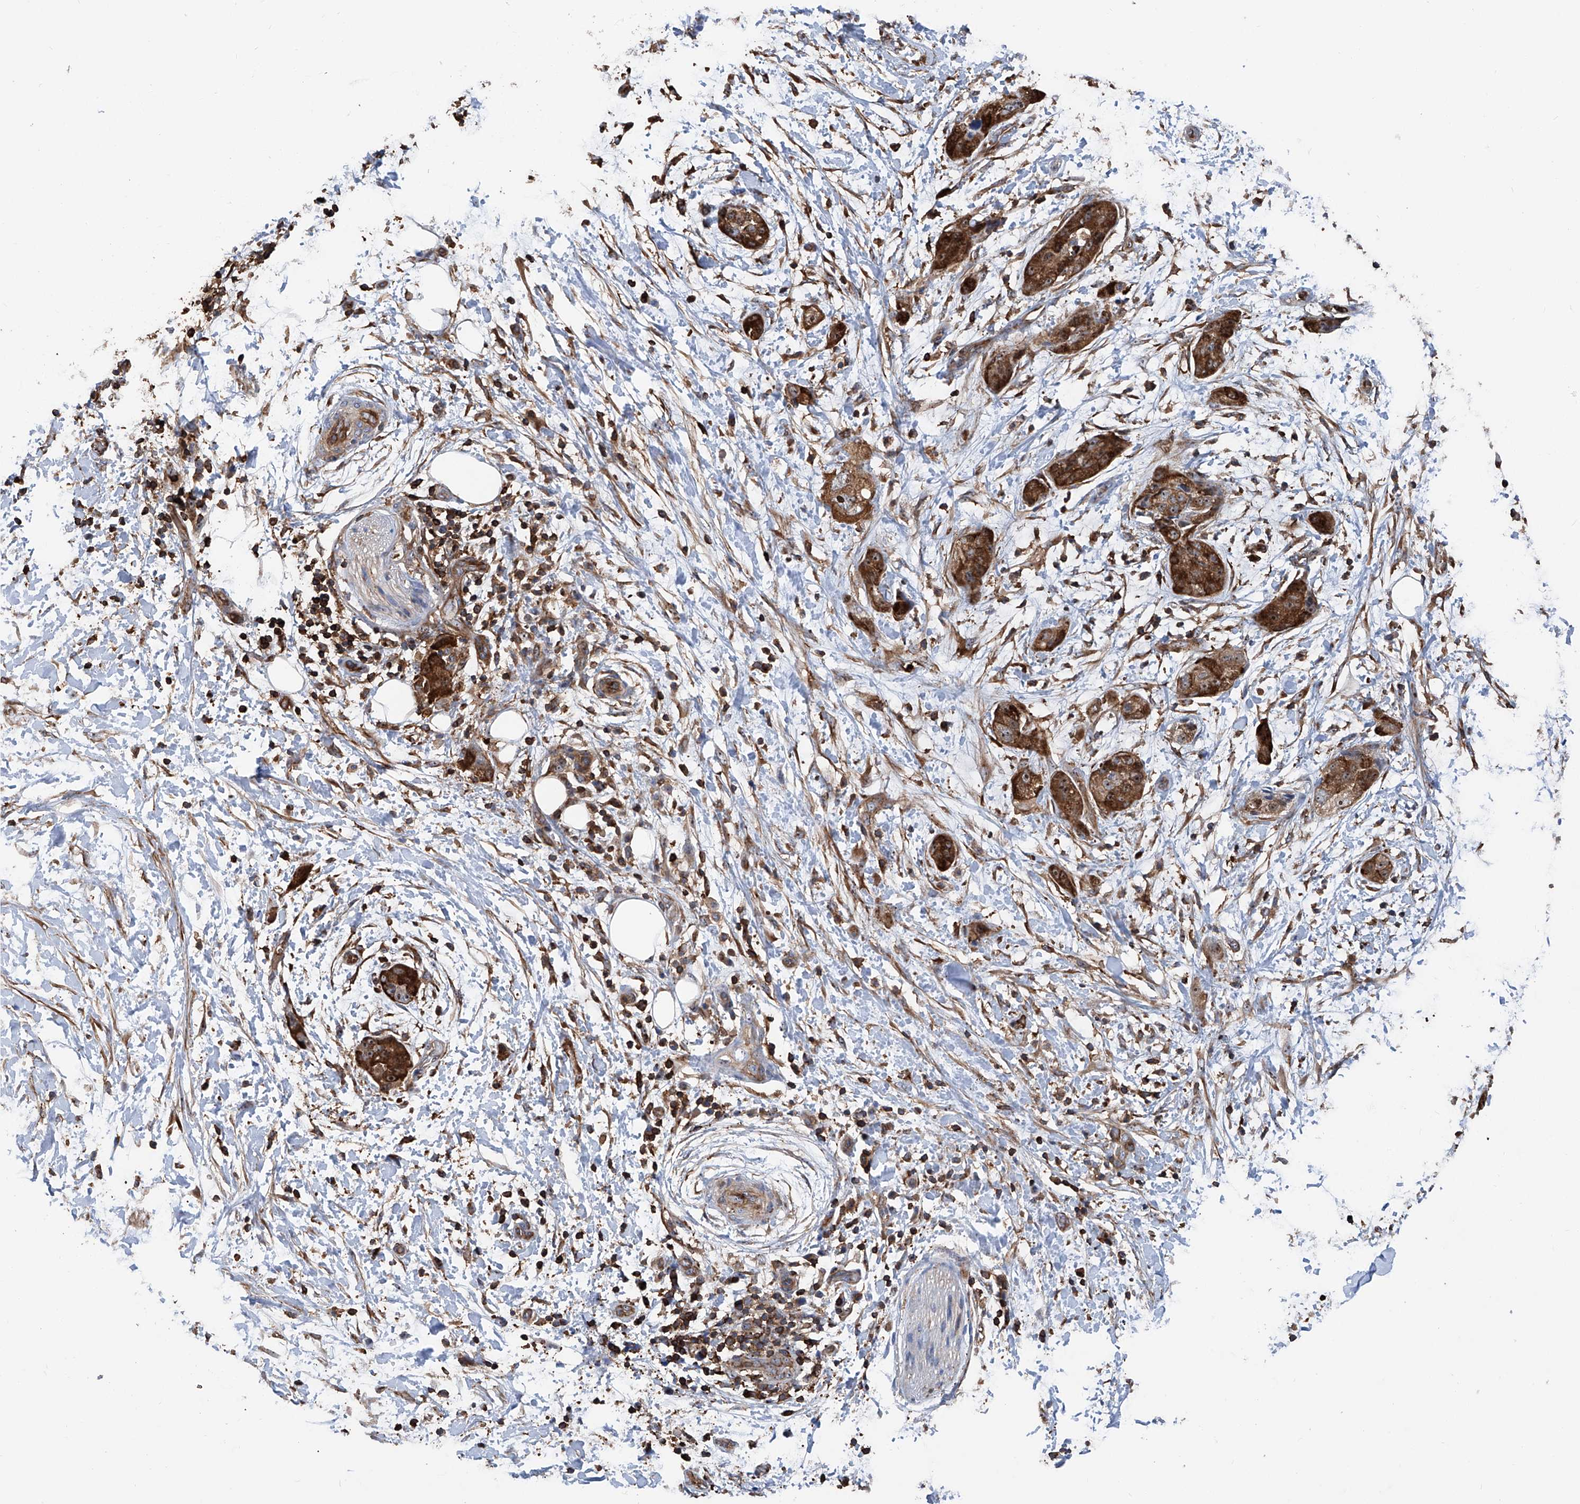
{"staining": {"intensity": "moderate", "quantity": ">75%", "location": "cytoplasmic/membranous,nuclear"}, "tissue": "pancreatic cancer", "cell_type": "Tumor cells", "image_type": "cancer", "snomed": [{"axis": "morphology", "description": "Adenocarcinoma, NOS"}, {"axis": "topography", "description": "Pancreas"}], "caption": "Pancreatic adenocarcinoma stained with a brown dye shows moderate cytoplasmic/membranous and nuclear positive expression in approximately >75% of tumor cells.", "gene": "ZNF484", "patient": {"sex": "female", "age": 78}}